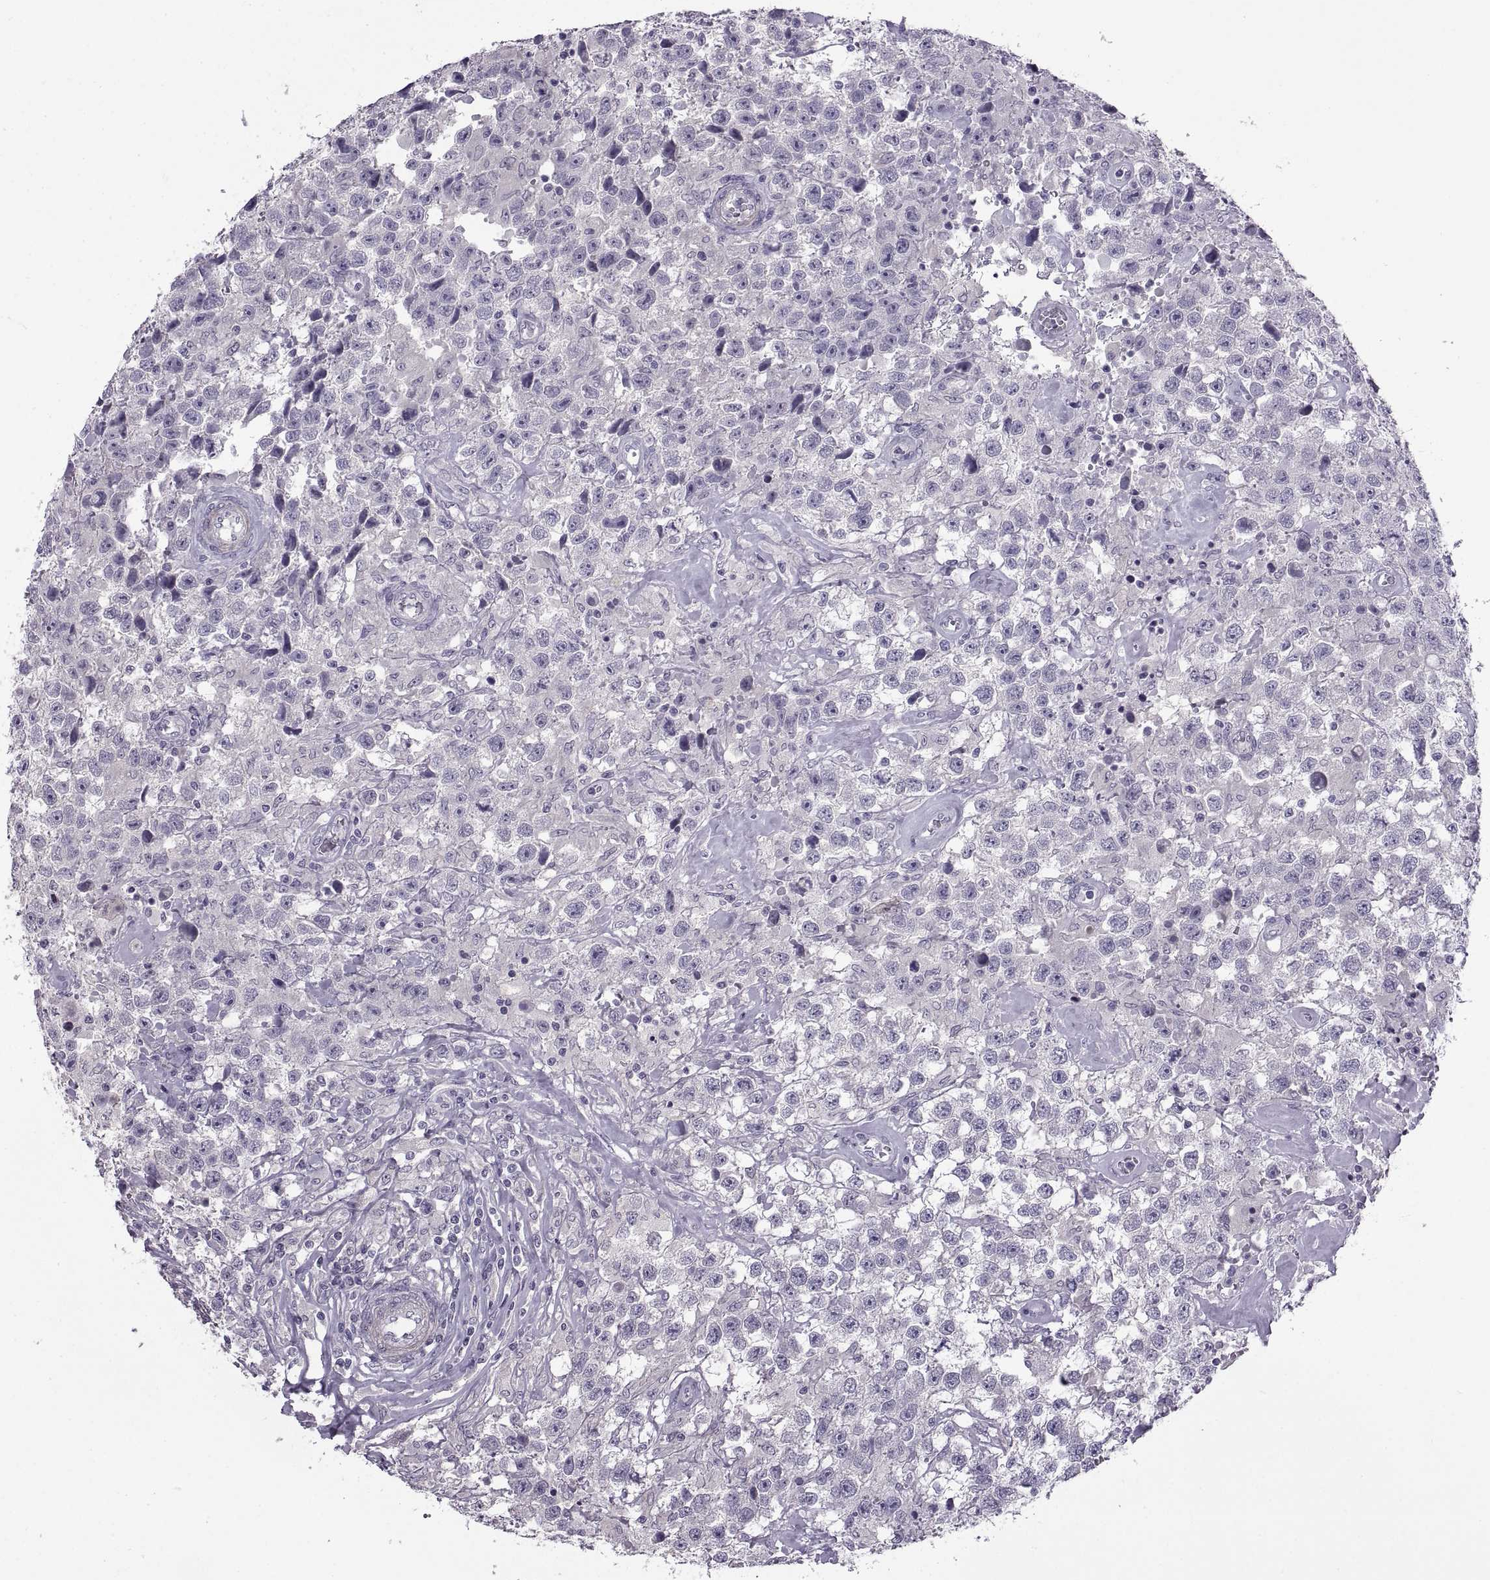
{"staining": {"intensity": "negative", "quantity": "none", "location": "none"}, "tissue": "testis cancer", "cell_type": "Tumor cells", "image_type": "cancer", "snomed": [{"axis": "morphology", "description": "Seminoma, NOS"}, {"axis": "topography", "description": "Testis"}], "caption": "Tumor cells show no significant expression in testis cancer.", "gene": "BSPH1", "patient": {"sex": "male", "age": 43}}